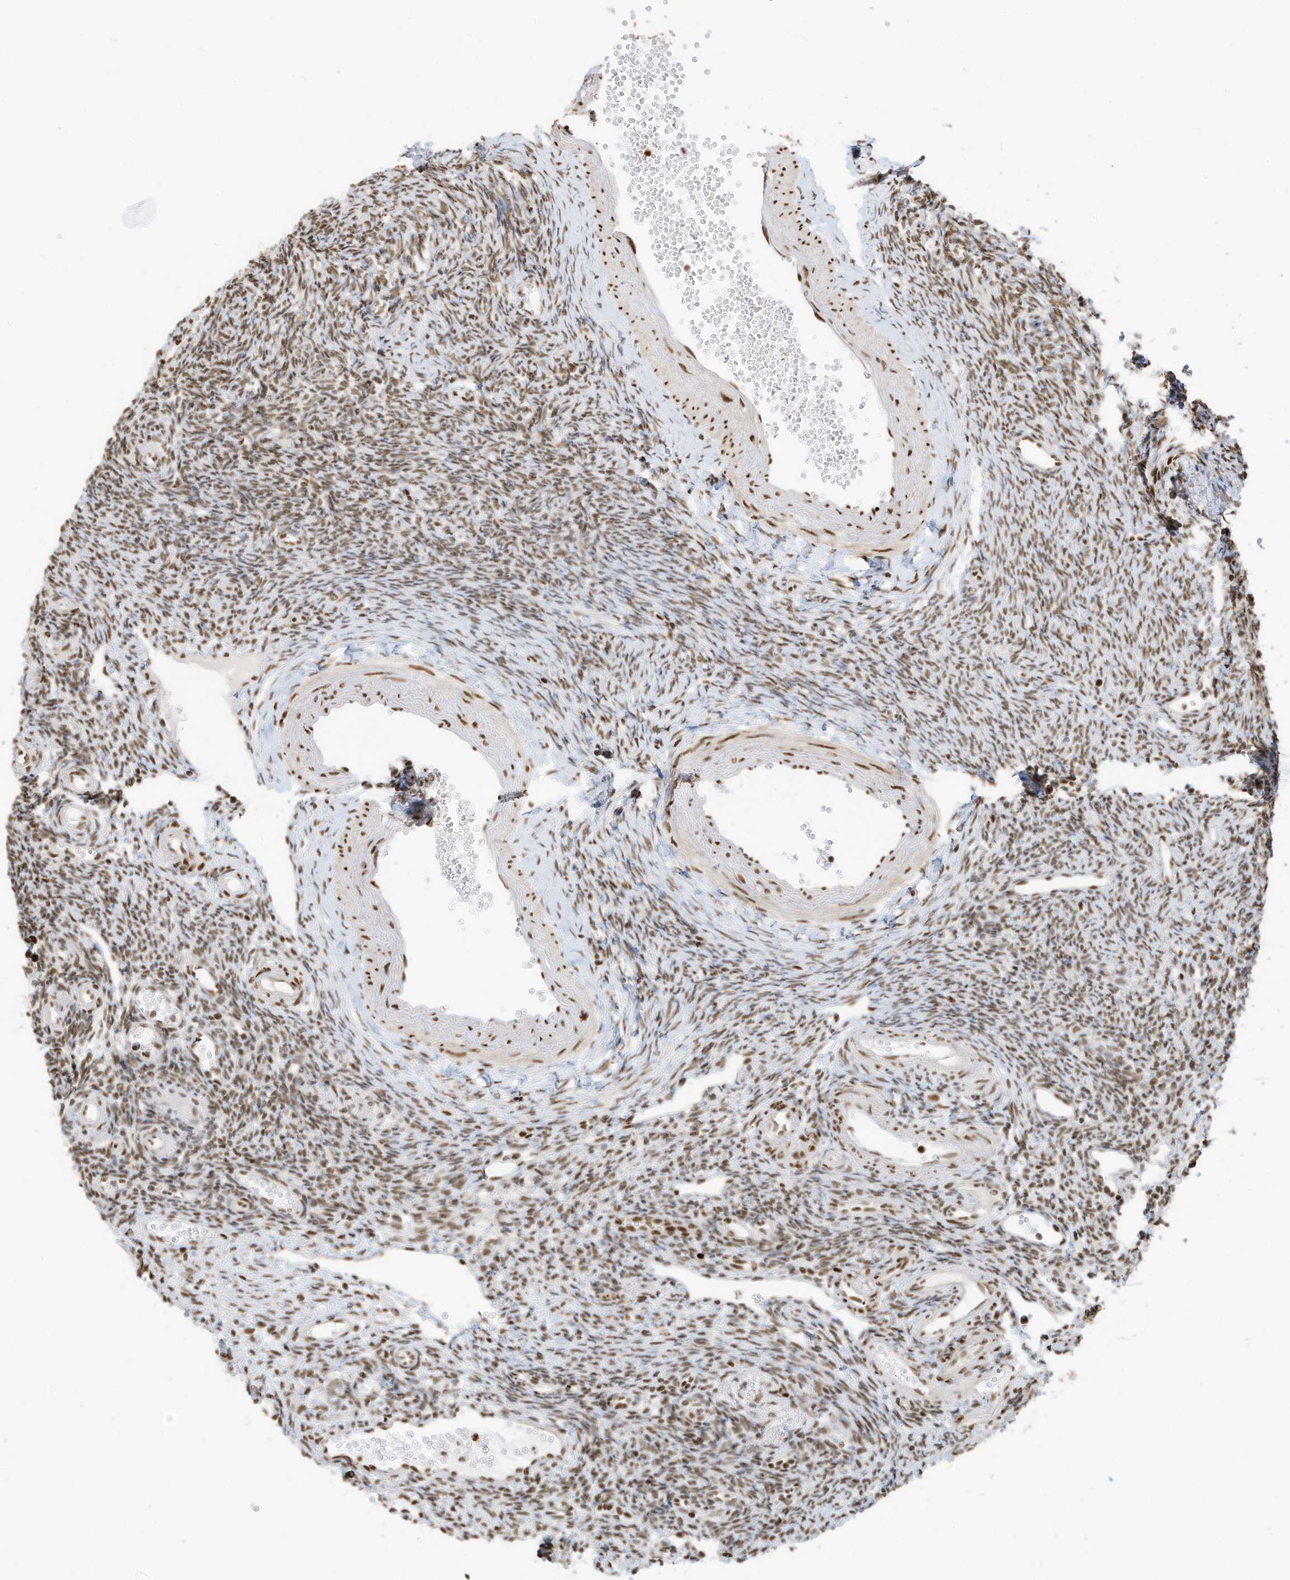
{"staining": {"intensity": "weak", "quantity": ">75%", "location": "cytoplasmic/membranous,nuclear"}, "tissue": "ovary", "cell_type": "Follicle cells", "image_type": "normal", "snomed": [{"axis": "morphology", "description": "Normal tissue, NOS"}, {"axis": "morphology", "description": "Cyst, NOS"}, {"axis": "topography", "description": "Ovary"}], "caption": "This histopathology image reveals normal ovary stained with immunohistochemistry (IHC) to label a protein in brown. The cytoplasmic/membranous,nuclear of follicle cells show weak positivity for the protein. Nuclei are counter-stained blue.", "gene": "SAMD15", "patient": {"sex": "female", "age": 33}}